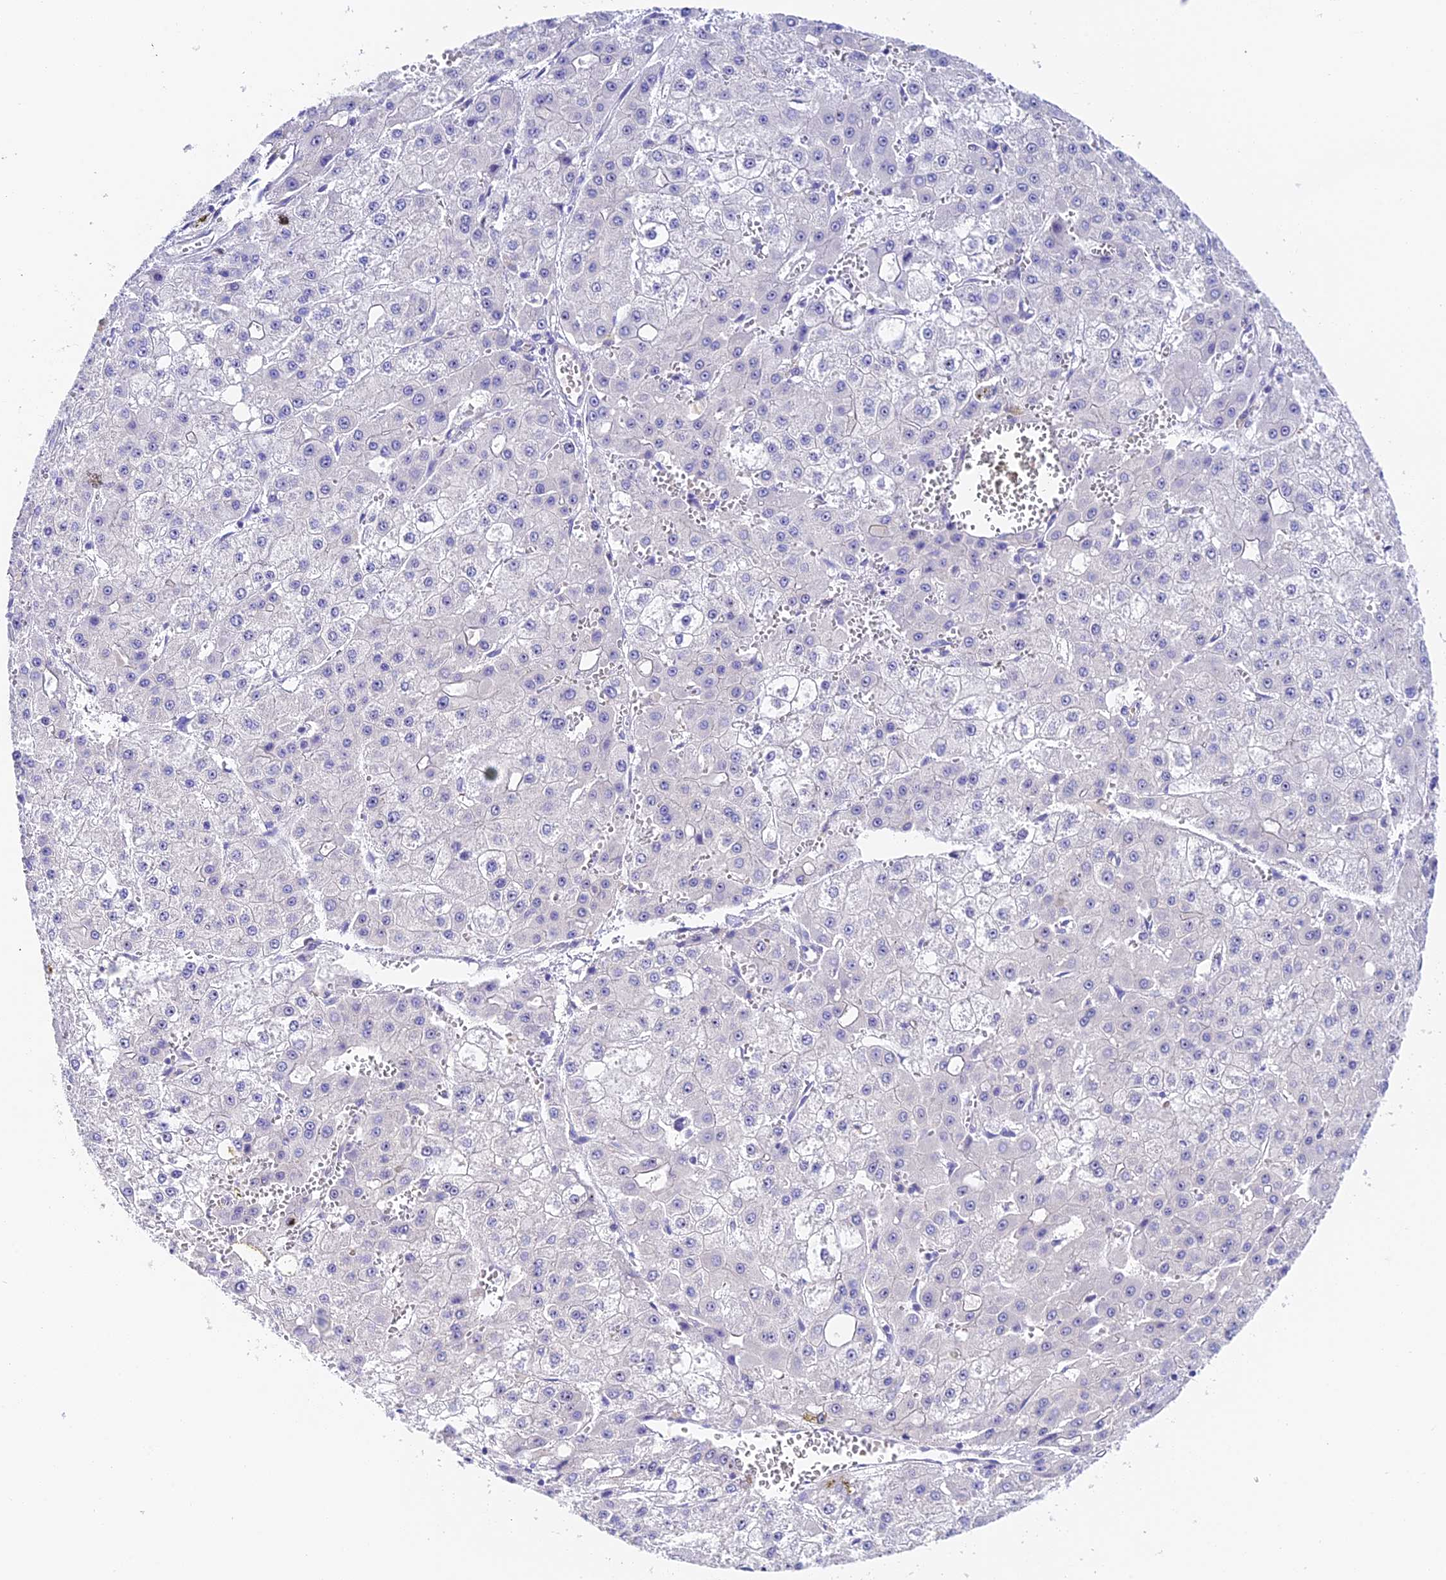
{"staining": {"intensity": "negative", "quantity": "none", "location": "none"}, "tissue": "liver cancer", "cell_type": "Tumor cells", "image_type": "cancer", "snomed": [{"axis": "morphology", "description": "Carcinoma, Hepatocellular, NOS"}, {"axis": "topography", "description": "Liver"}], "caption": "A high-resolution image shows IHC staining of hepatocellular carcinoma (liver), which displays no significant expression in tumor cells. (DAB (3,3'-diaminobenzidine) immunohistochemistry (IHC), high magnification).", "gene": "DUSP29", "patient": {"sex": "male", "age": 47}}